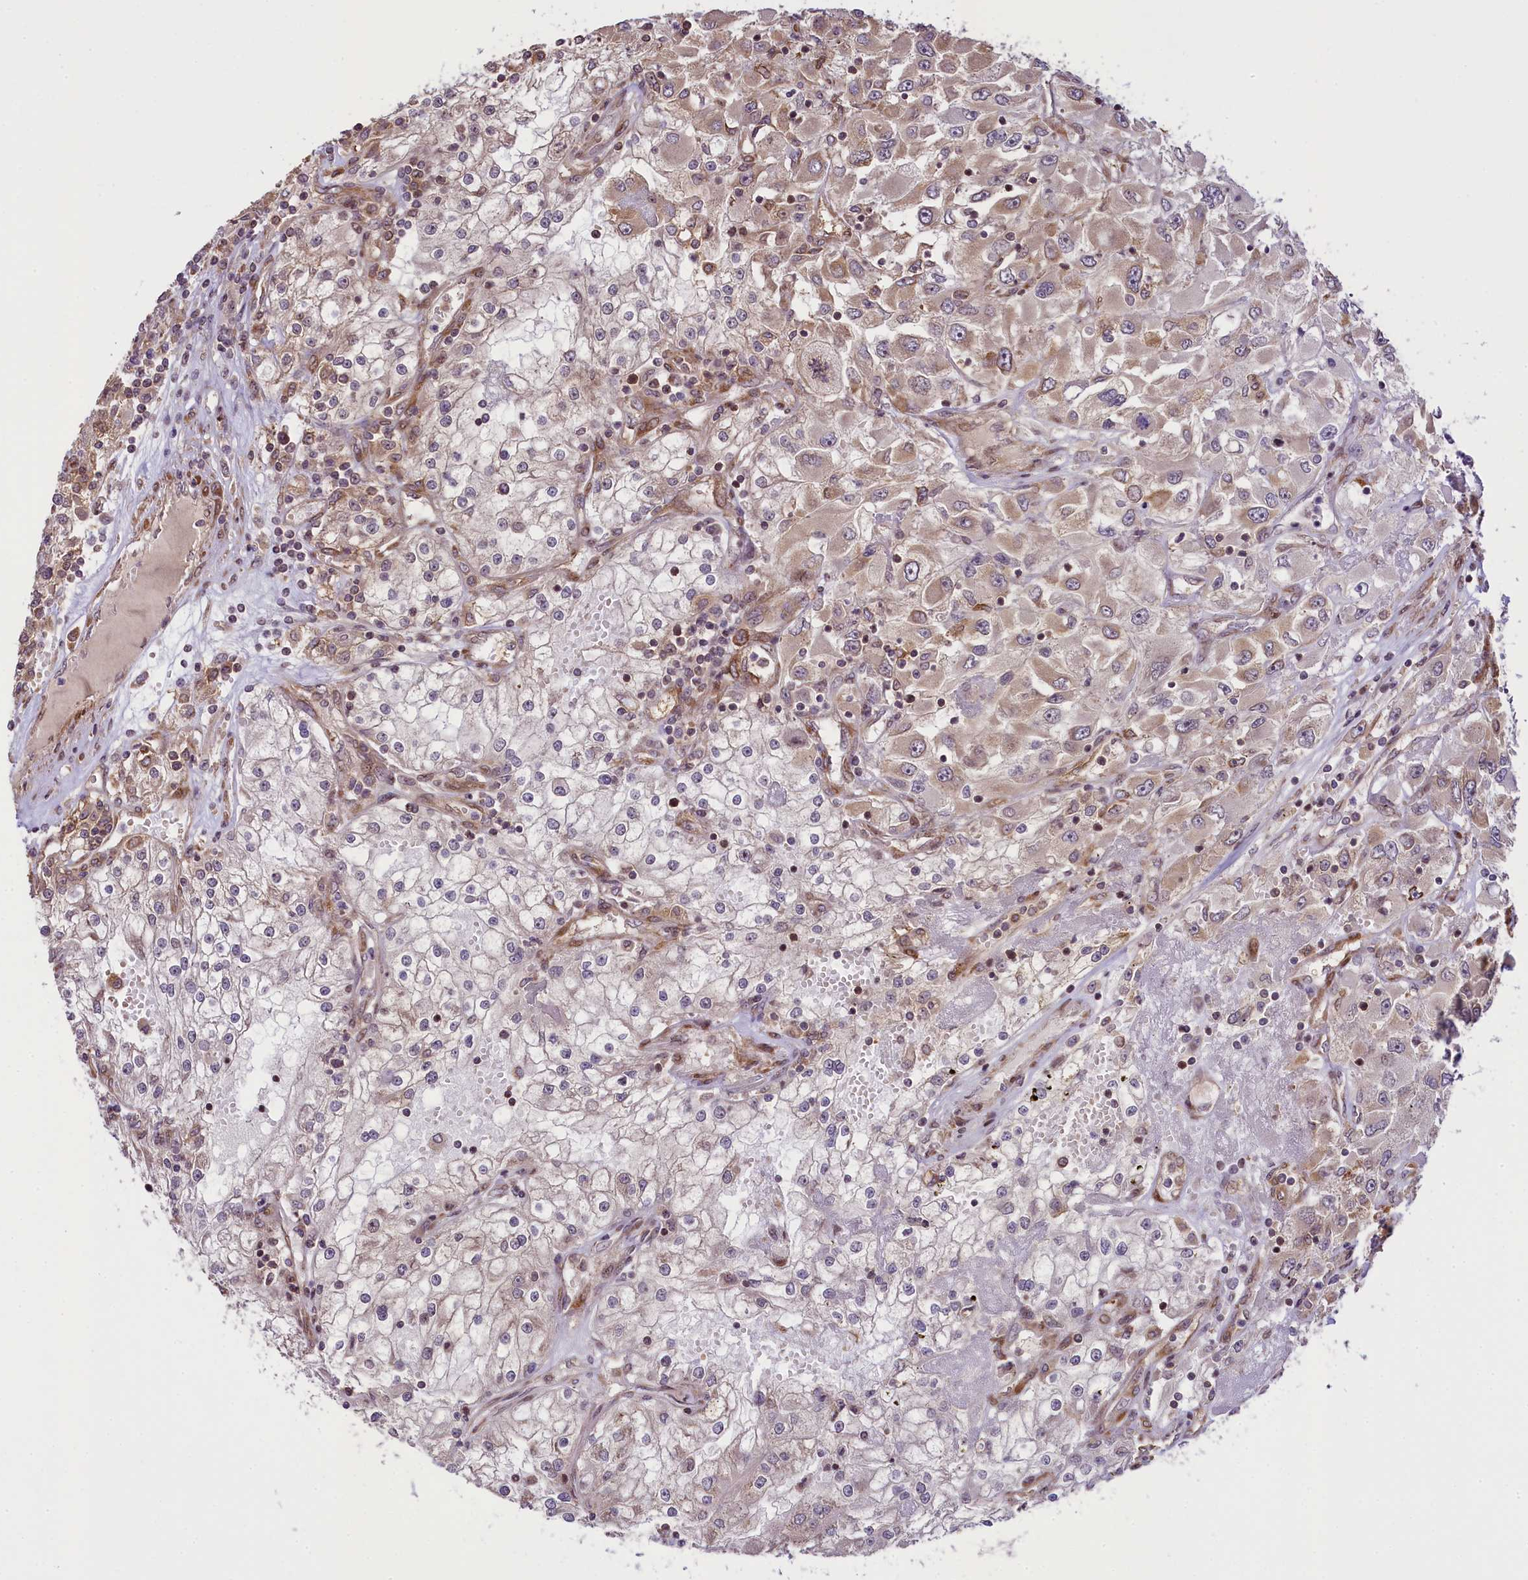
{"staining": {"intensity": "weak", "quantity": "25%-75%", "location": "cytoplasmic/membranous"}, "tissue": "renal cancer", "cell_type": "Tumor cells", "image_type": "cancer", "snomed": [{"axis": "morphology", "description": "Adenocarcinoma, NOS"}, {"axis": "topography", "description": "Kidney"}], "caption": "A high-resolution image shows immunohistochemistry staining of adenocarcinoma (renal), which displays weak cytoplasmic/membranous staining in about 25%-75% of tumor cells.", "gene": "RBBP8", "patient": {"sex": "female", "age": 52}}